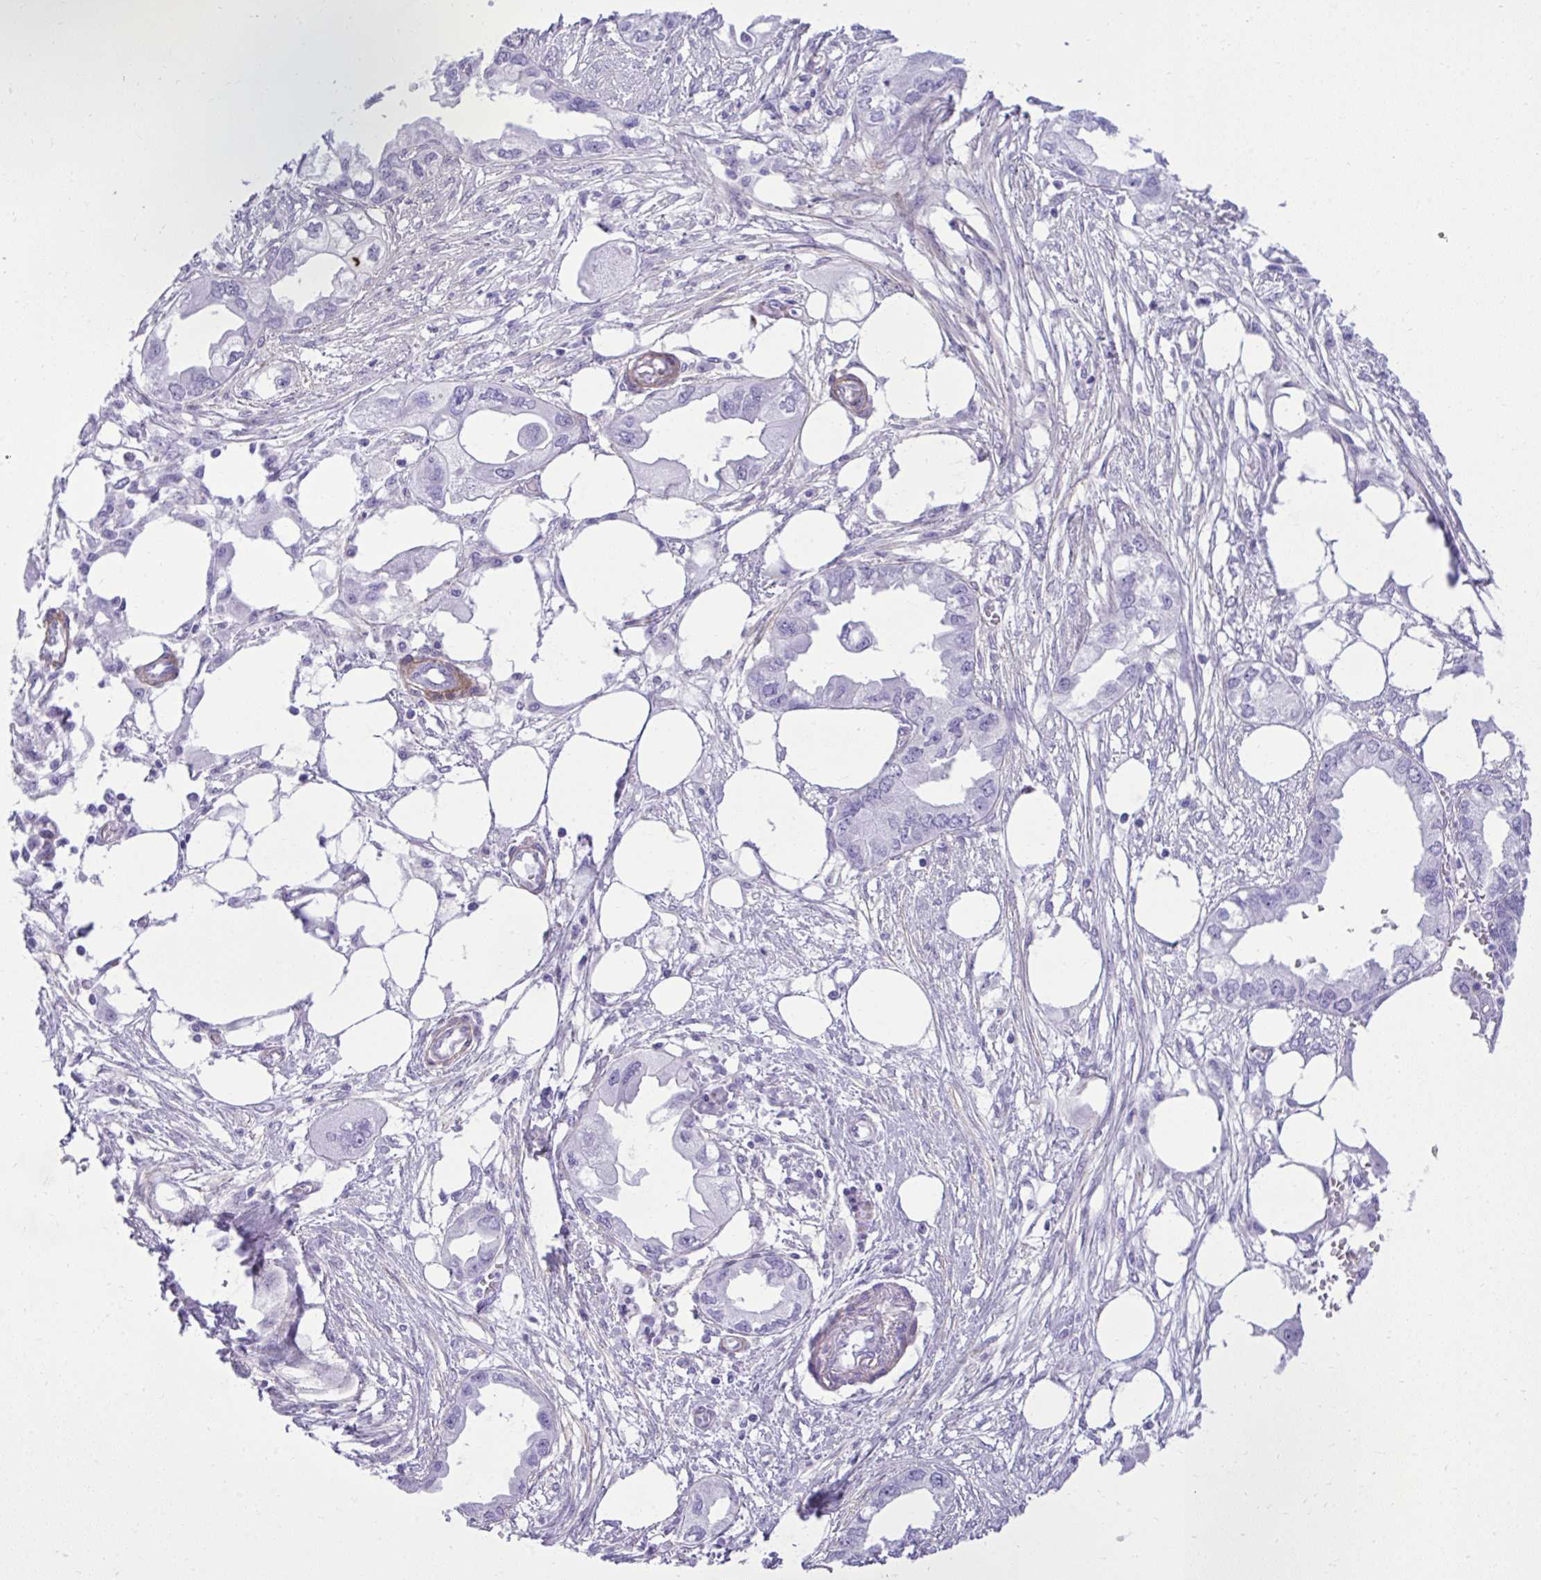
{"staining": {"intensity": "negative", "quantity": "none", "location": "none"}, "tissue": "endometrial cancer", "cell_type": "Tumor cells", "image_type": "cancer", "snomed": [{"axis": "morphology", "description": "Adenocarcinoma, NOS"}, {"axis": "morphology", "description": "Adenocarcinoma, metastatic, NOS"}, {"axis": "topography", "description": "Adipose tissue"}, {"axis": "topography", "description": "Endometrium"}], "caption": "DAB (3,3'-diaminobenzidine) immunohistochemical staining of endometrial cancer exhibits no significant staining in tumor cells.", "gene": "PITPNM3", "patient": {"sex": "female", "age": 67}}